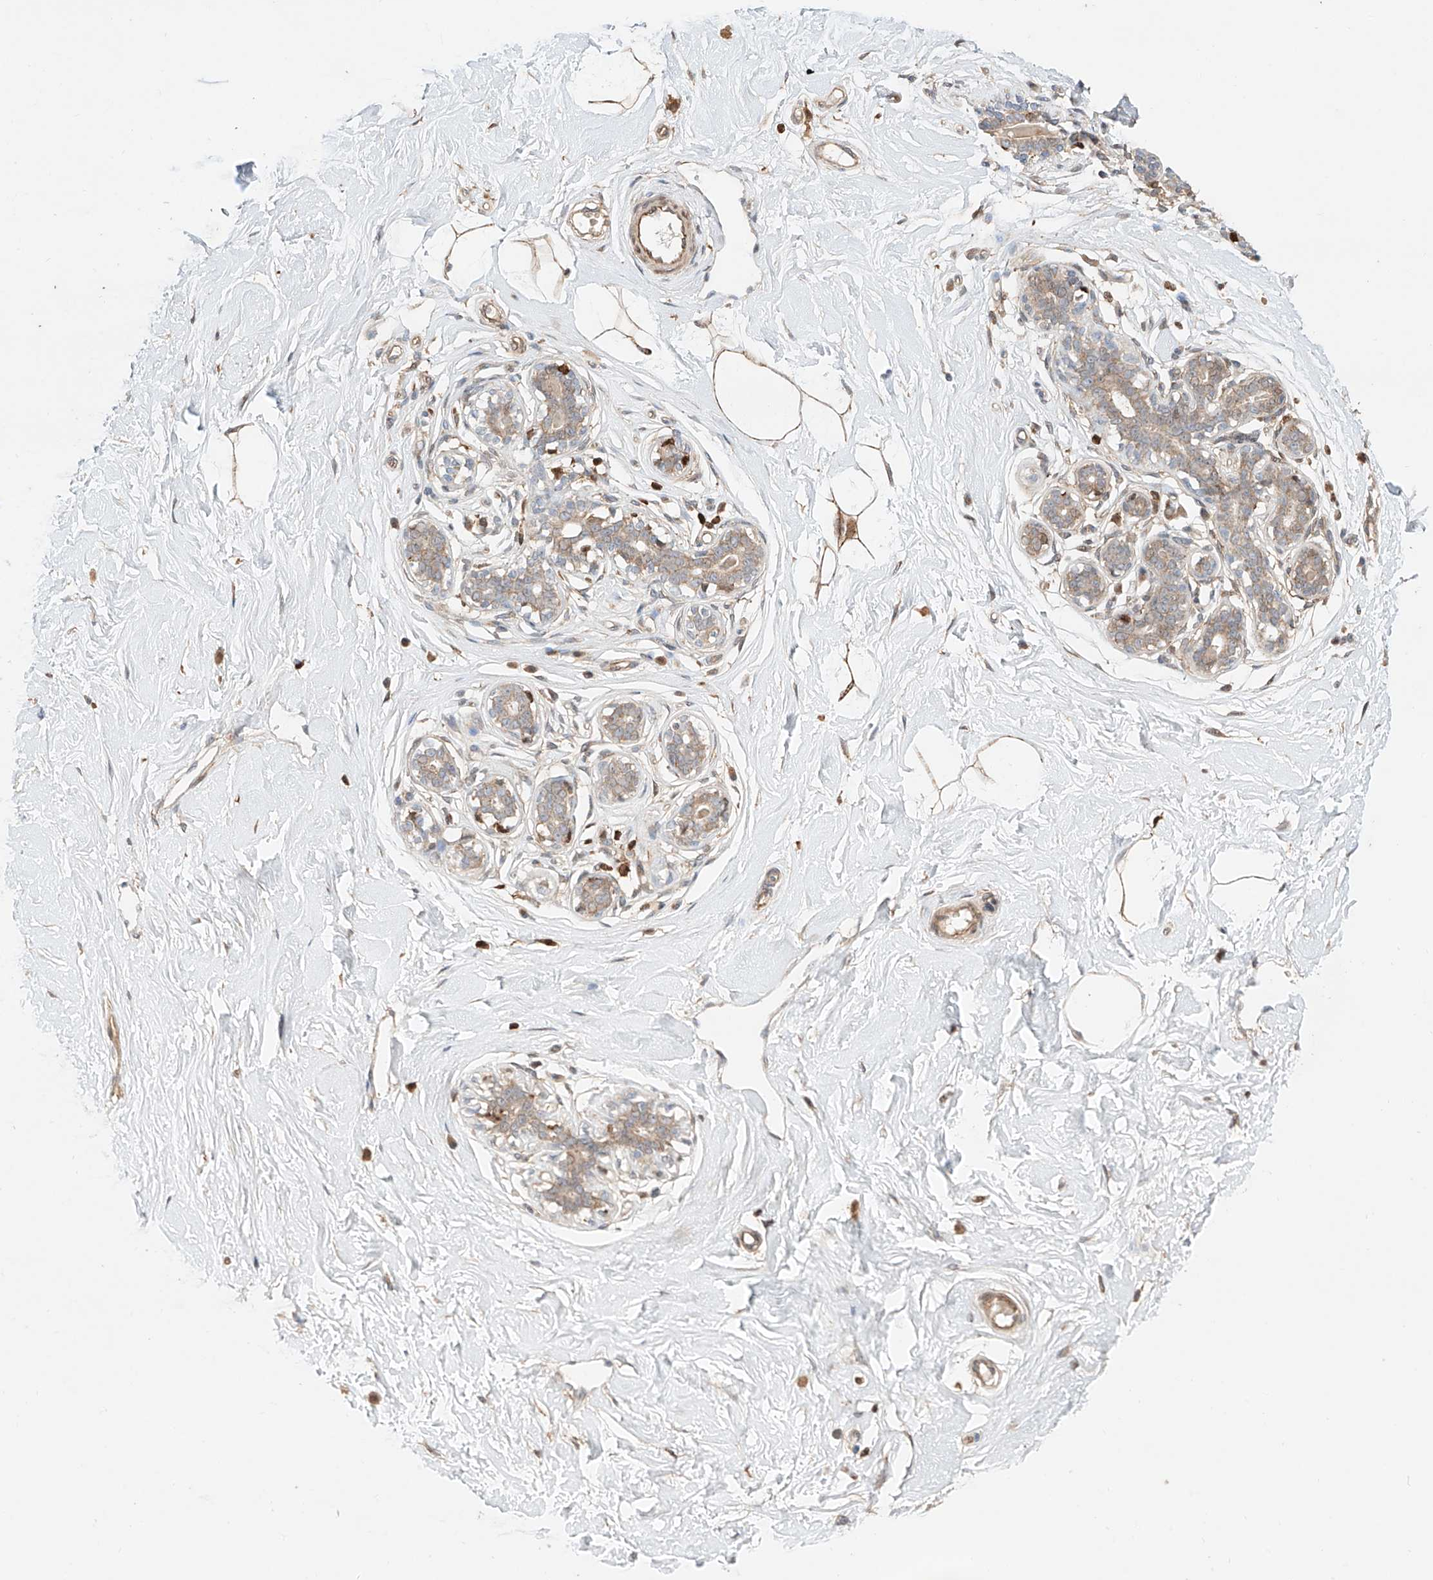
{"staining": {"intensity": "strong", "quantity": ">75%", "location": "cytoplasmic/membranous"}, "tissue": "breast", "cell_type": "Adipocytes", "image_type": "normal", "snomed": [{"axis": "morphology", "description": "Normal tissue, NOS"}, {"axis": "morphology", "description": "Adenoma, NOS"}, {"axis": "topography", "description": "Breast"}], "caption": "Strong cytoplasmic/membranous staining for a protein is appreciated in approximately >75% of adipocytes of benign breast using immunohistochemistry (IHC).", "gene": "IGSF22", "patient": {"sex": "female", "age": 23}}